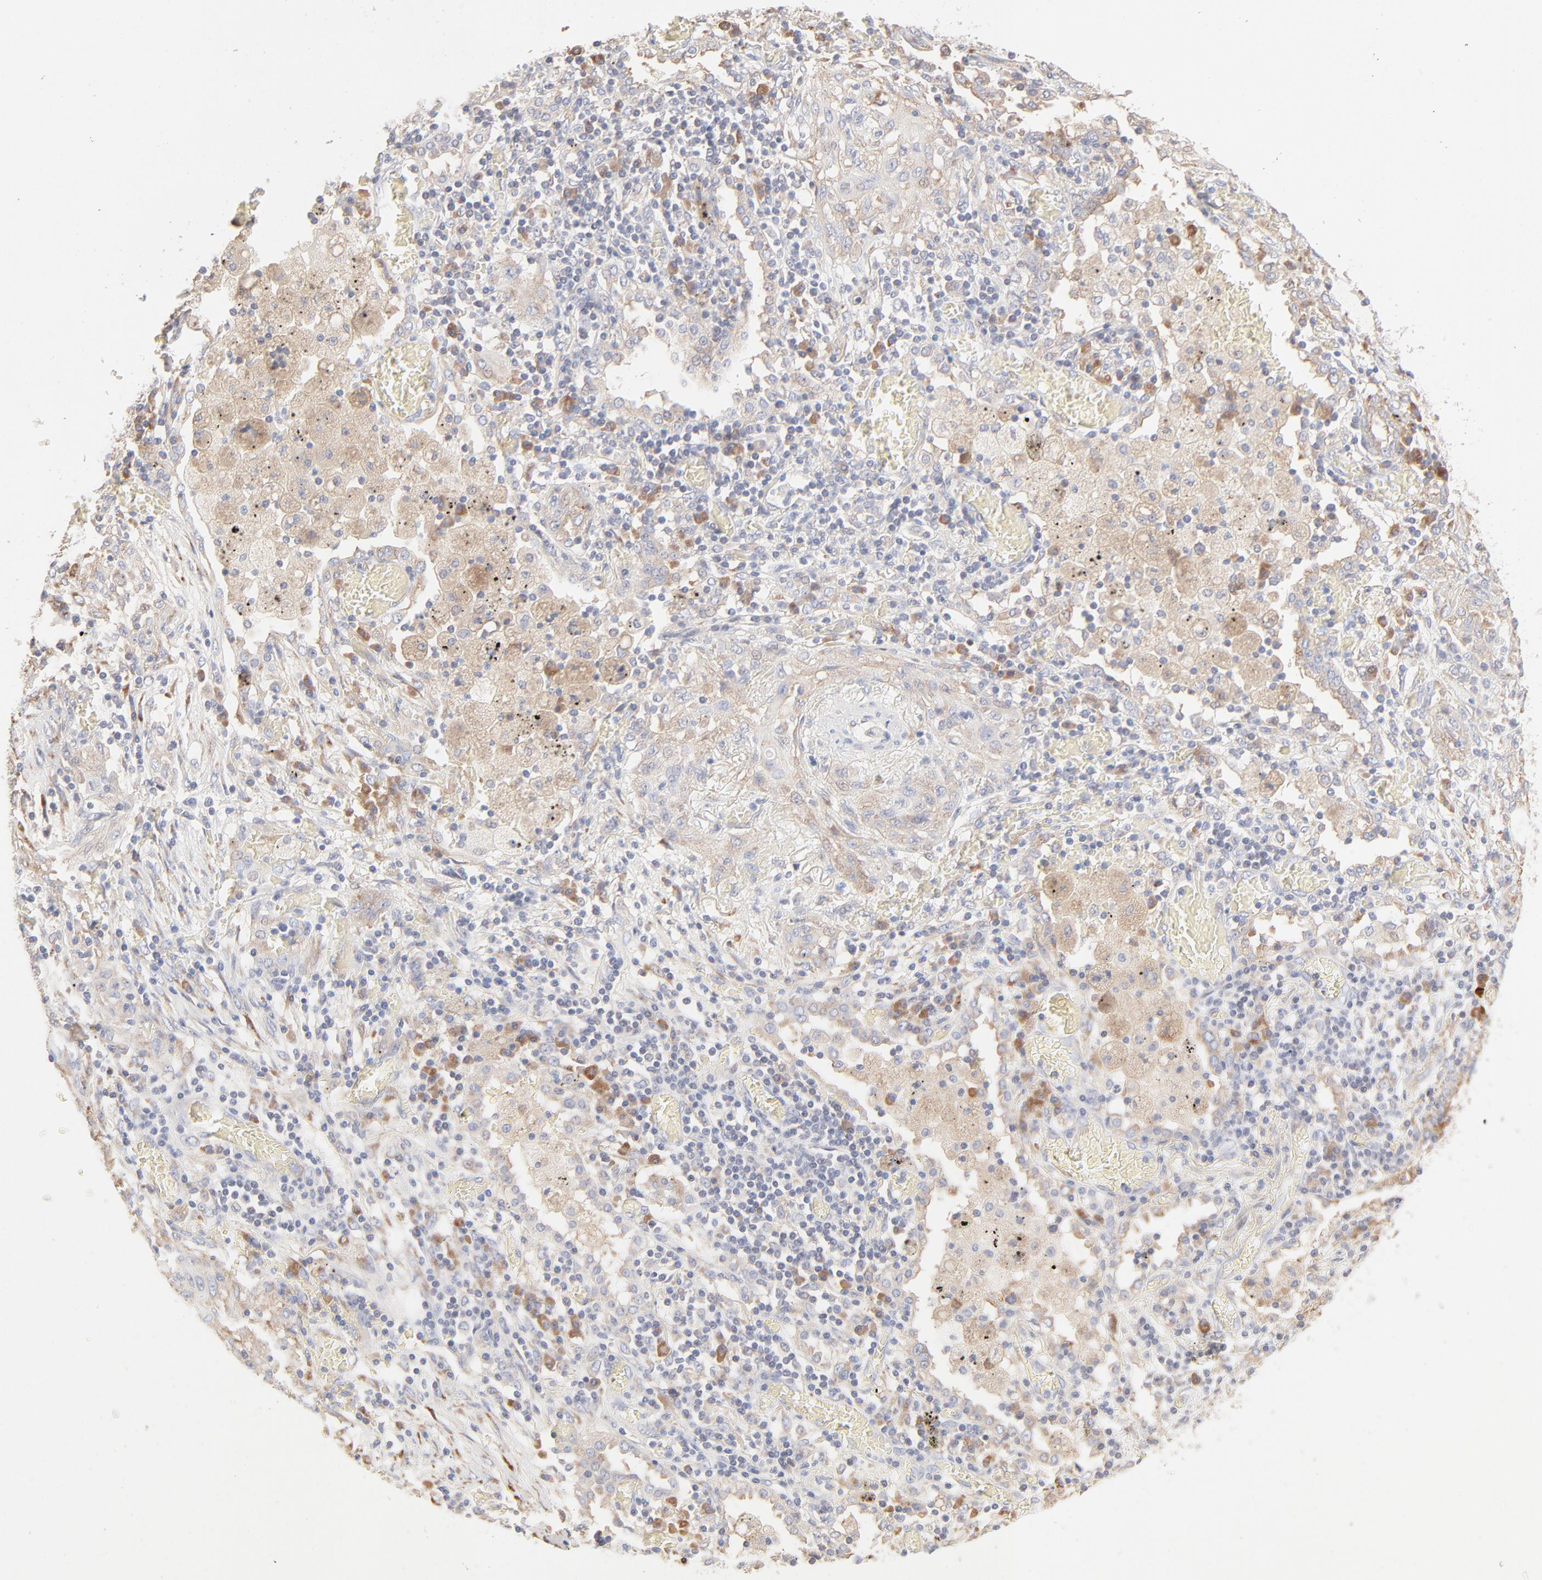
{"staining": {"intensity": "weak", "quantity": ">75%", "location": "cytoplasmic/membranous"}, "tissue": "lung cancer", "cell_type": "Tumor cells", "image_type": "cancer", "snomed": [{"axis": "morphology", "description": "Squamous cell carcinoma, NOS"}, {"axis": "topography", "description": "Lung"}], "caption": "Immunohistochemistry (IHC) photomicrograph of neoplastic tissue: lung cancer stained using IHC reveals low levels of weak protein expression localized specifically in the cytoplasmic/membranous of tumor cells, appearing as a cytoplasmic/membranous brown color.", "gene": "RPS21", "patient": {"sex": "female", "age": 47}}